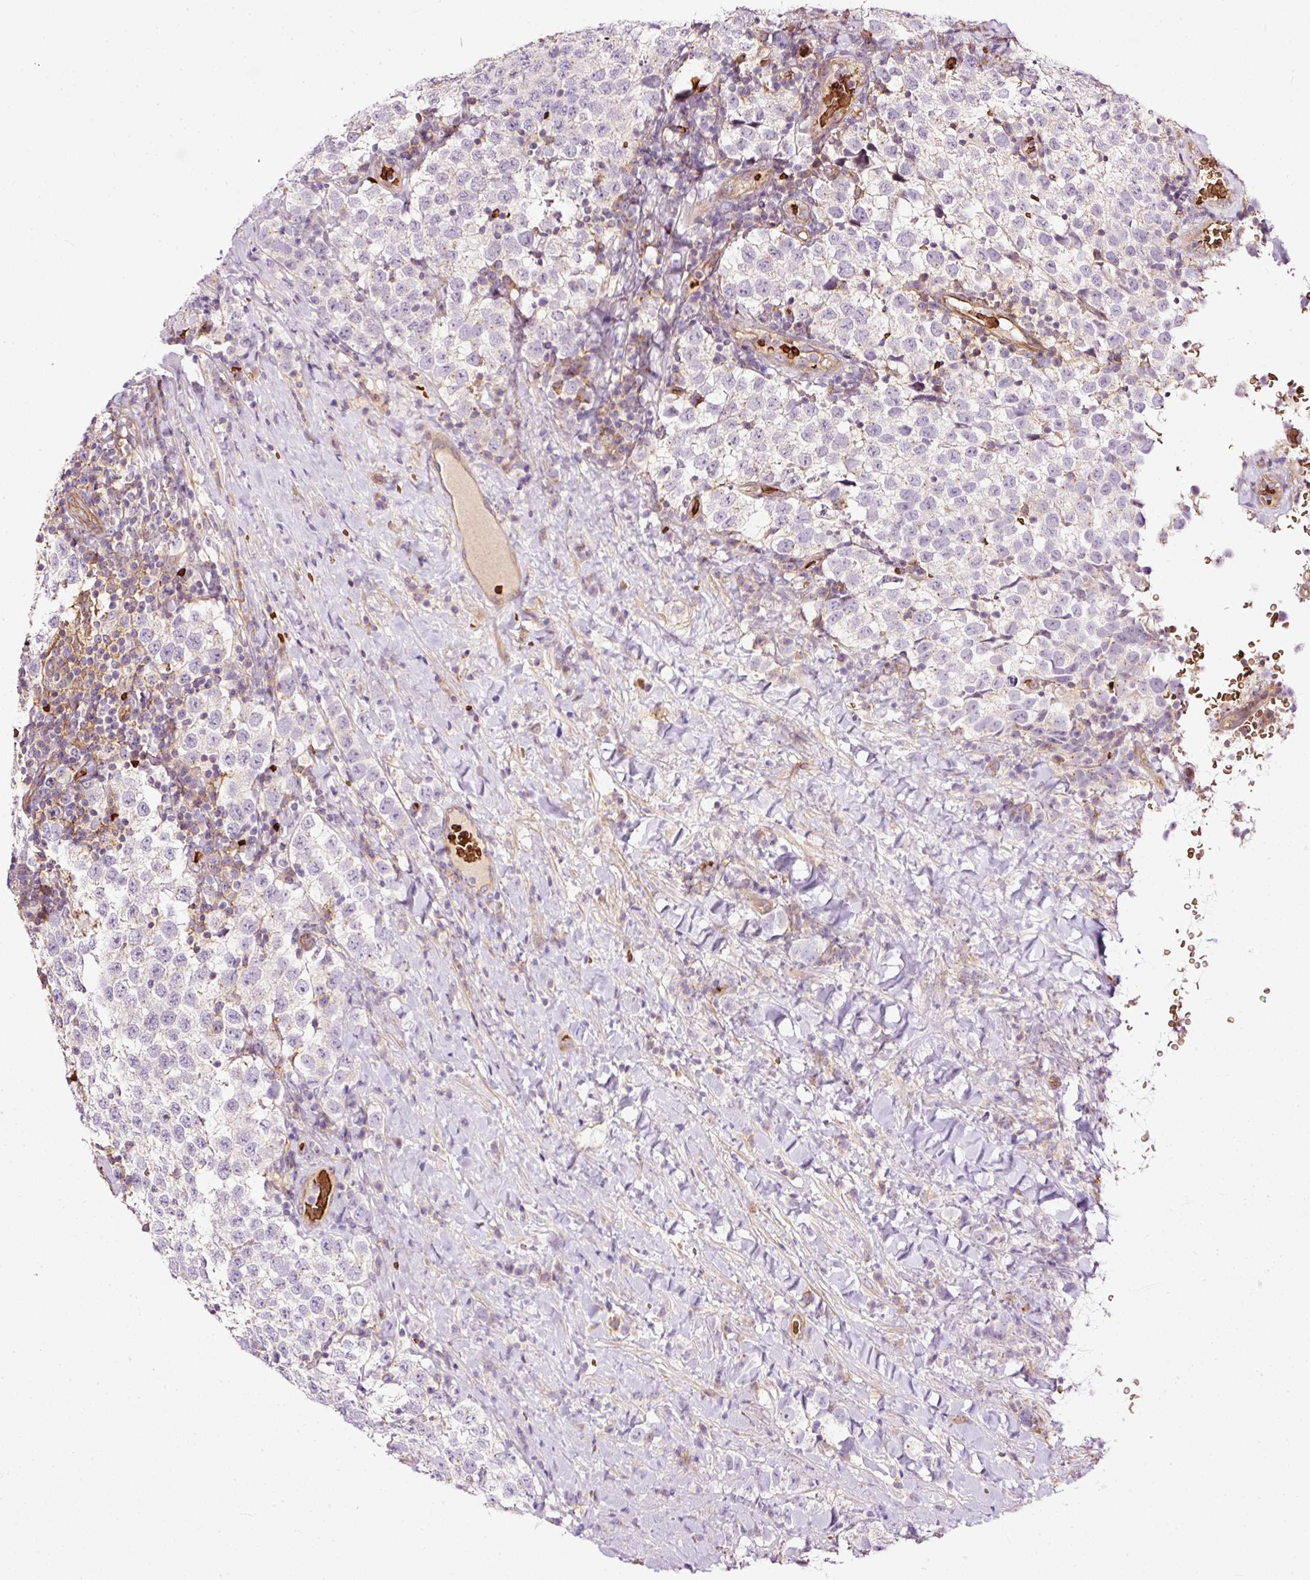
{"staining": {"intensity": "negative", "quantity": "none", "location": "none"}, "tissue": "testis cancer", "cell_type": "Tumor cells", "image_type": "cancer", "snomed": [{"axis": "morphology", "description": "Seminoma, NOS"}, {"axis": "topography", "description": "Testis"}], "caption": "Testis cancer was stained to show a protein in brown. There is no significant expression in tumor cells. The staining was performed using DAB to visualize the protein expression in brown, while the nuclei were stained in blue with hematoxylin (Magnification: 20x).", "gene": "USHBP1", "patient": {"sex": "male", "age": 34}}